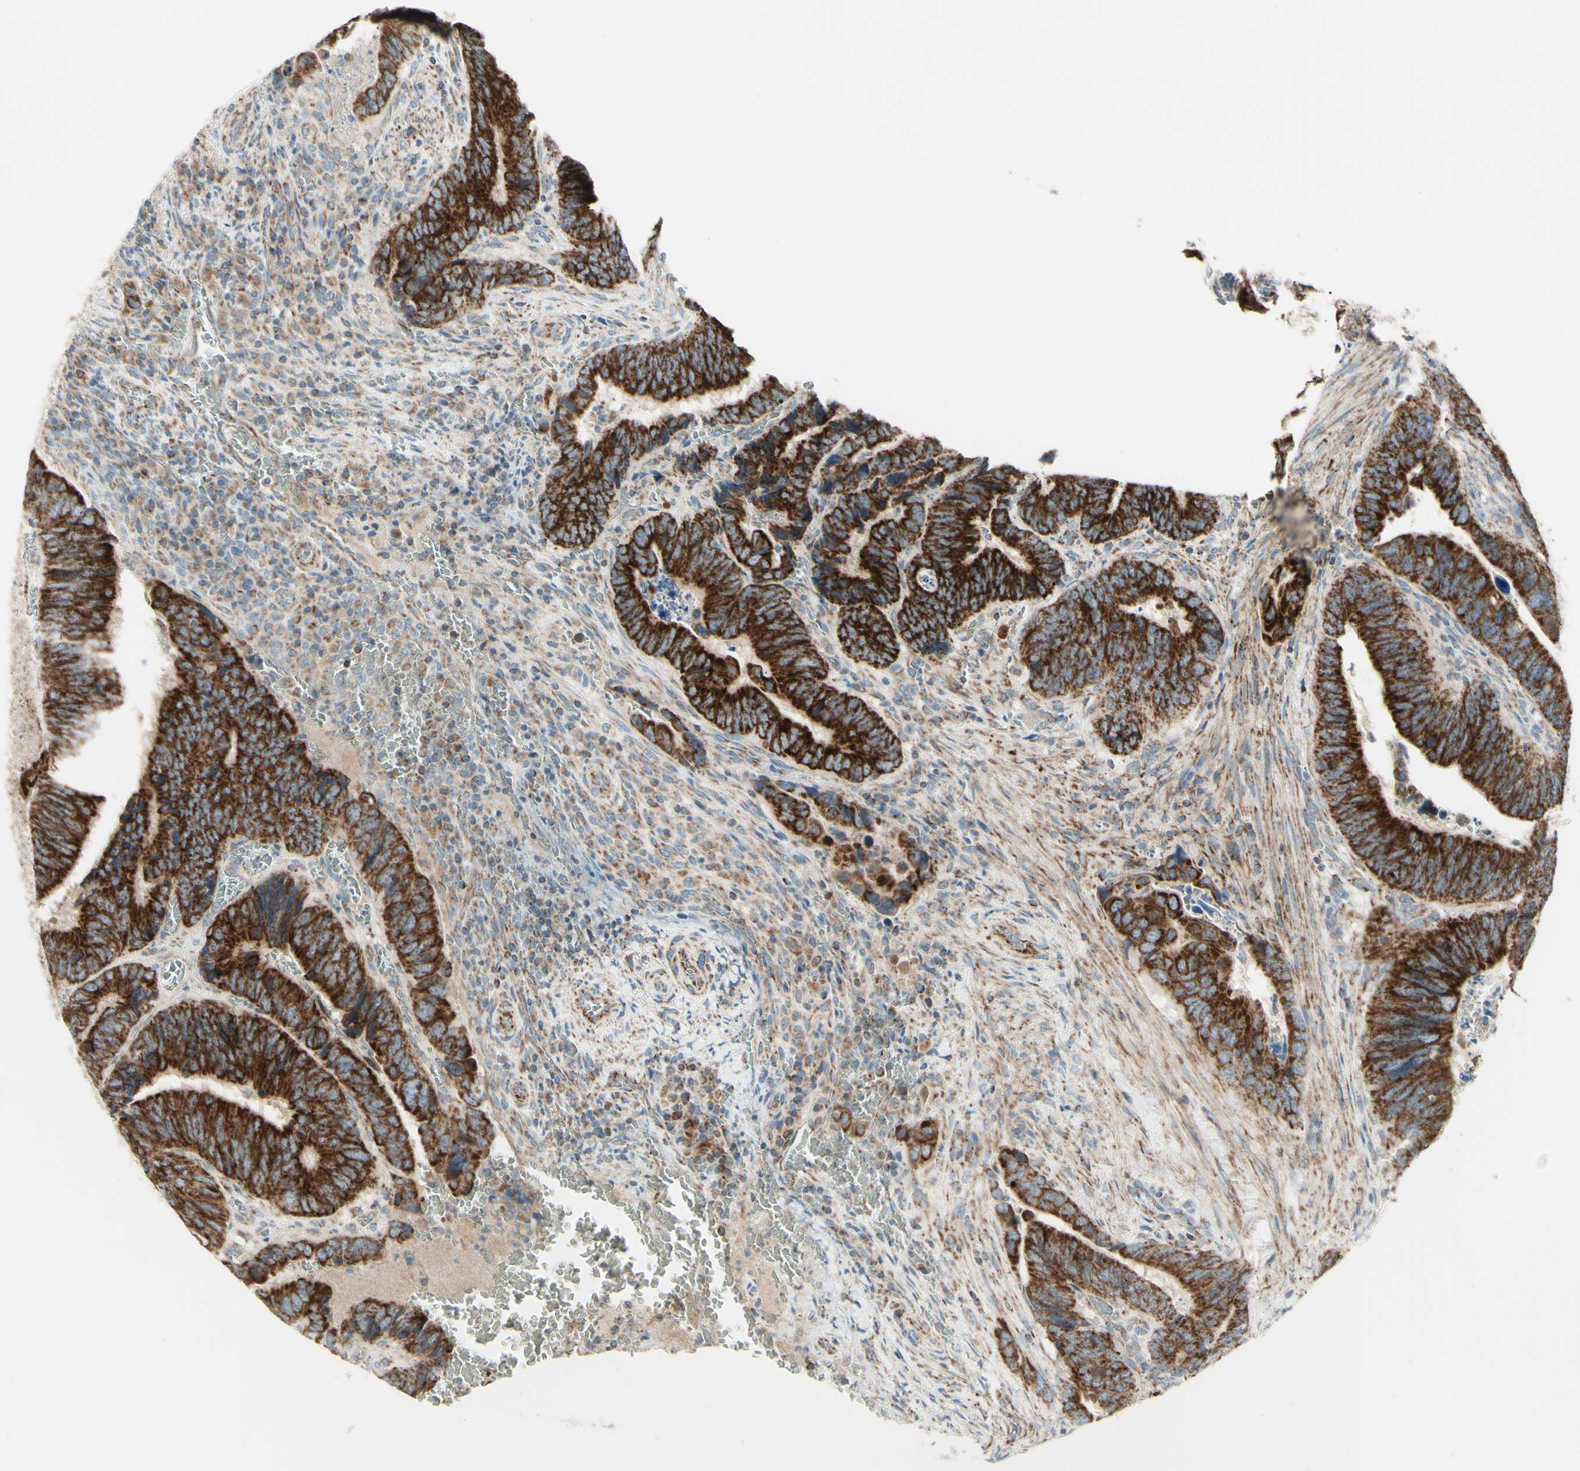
{"staining": {"intensity": "strong", "quantity": ">75%", "location": "cytoplasmic/membranous"}, "tissue": "colorectal cancer", "cell_type": "Tumor cells", "image_type": "cancer", "snomed": [{"axis": "morphology", "description": "Adenocarcinoma, NOS"}, {"axis": "topography", "description": "Colon"}], "caption": "High-power microscopy captured an IHC micrograph of adenocarcinoma (colorectal), revealing strong cytoplasmic/membranous expression in approximately >75% of tumor cells. Ihc stains the protein in brown and the nuclei are stained blue.", "gene": "ARMC10", "patient": {"sex": "male", "age": 72}}